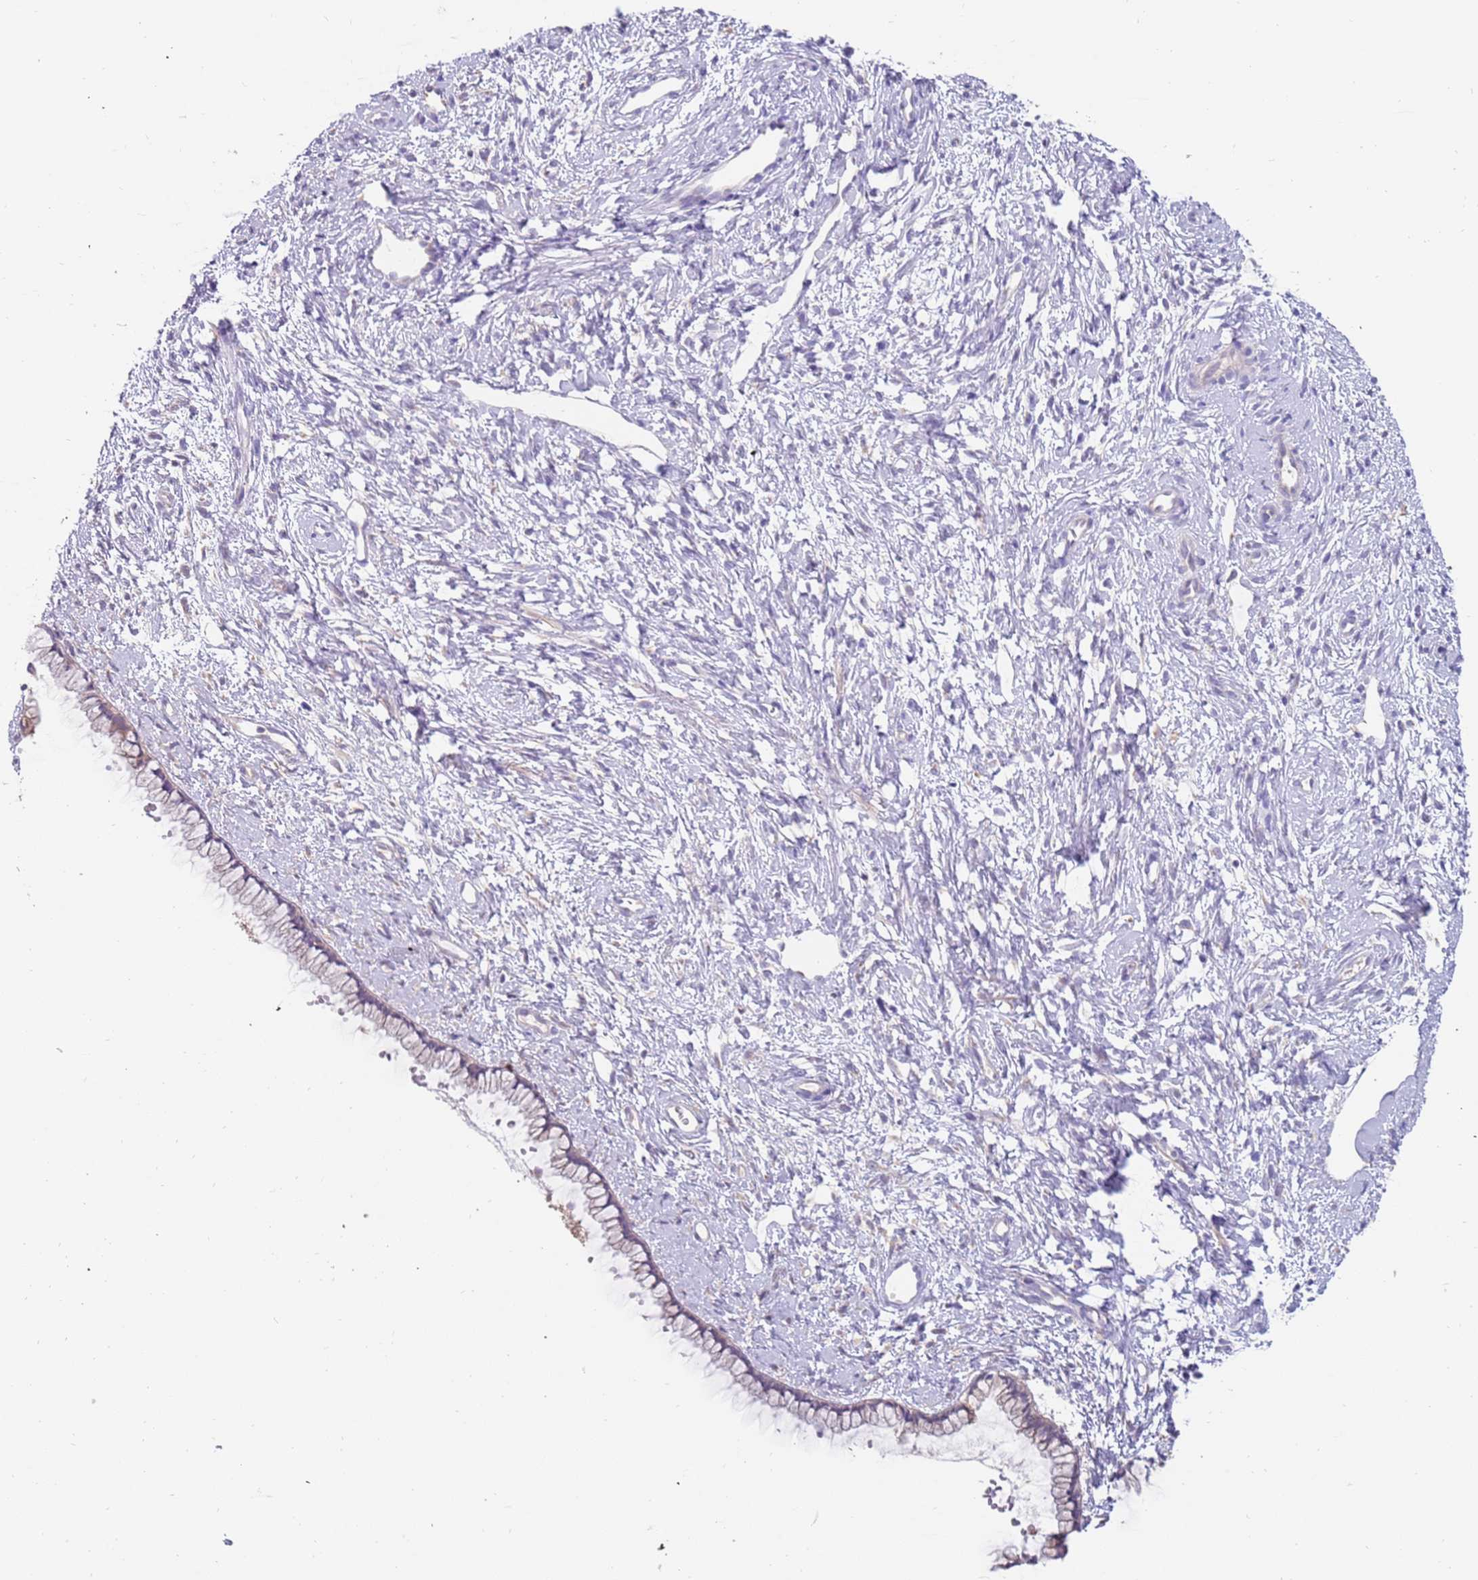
{"staining": {"intensity": "weak", "quantity": "<25%", "location": "cytoplasmic/membranous"}, "tissue": "cervix", "cell_type": "Glandular cells", "image_type": "normal", "snomed": [{"axis": "morphology", "description": "Normal tissue, NOS"}, {"axis": "topography", "description": "Cervix"}], "caption": "DAB immunohistochemical staining of benign human cervix demonstrates no significant positivity in glandular cells.", "gene": "ZNF746", "patient": {"sex": "female", "age": 57}}